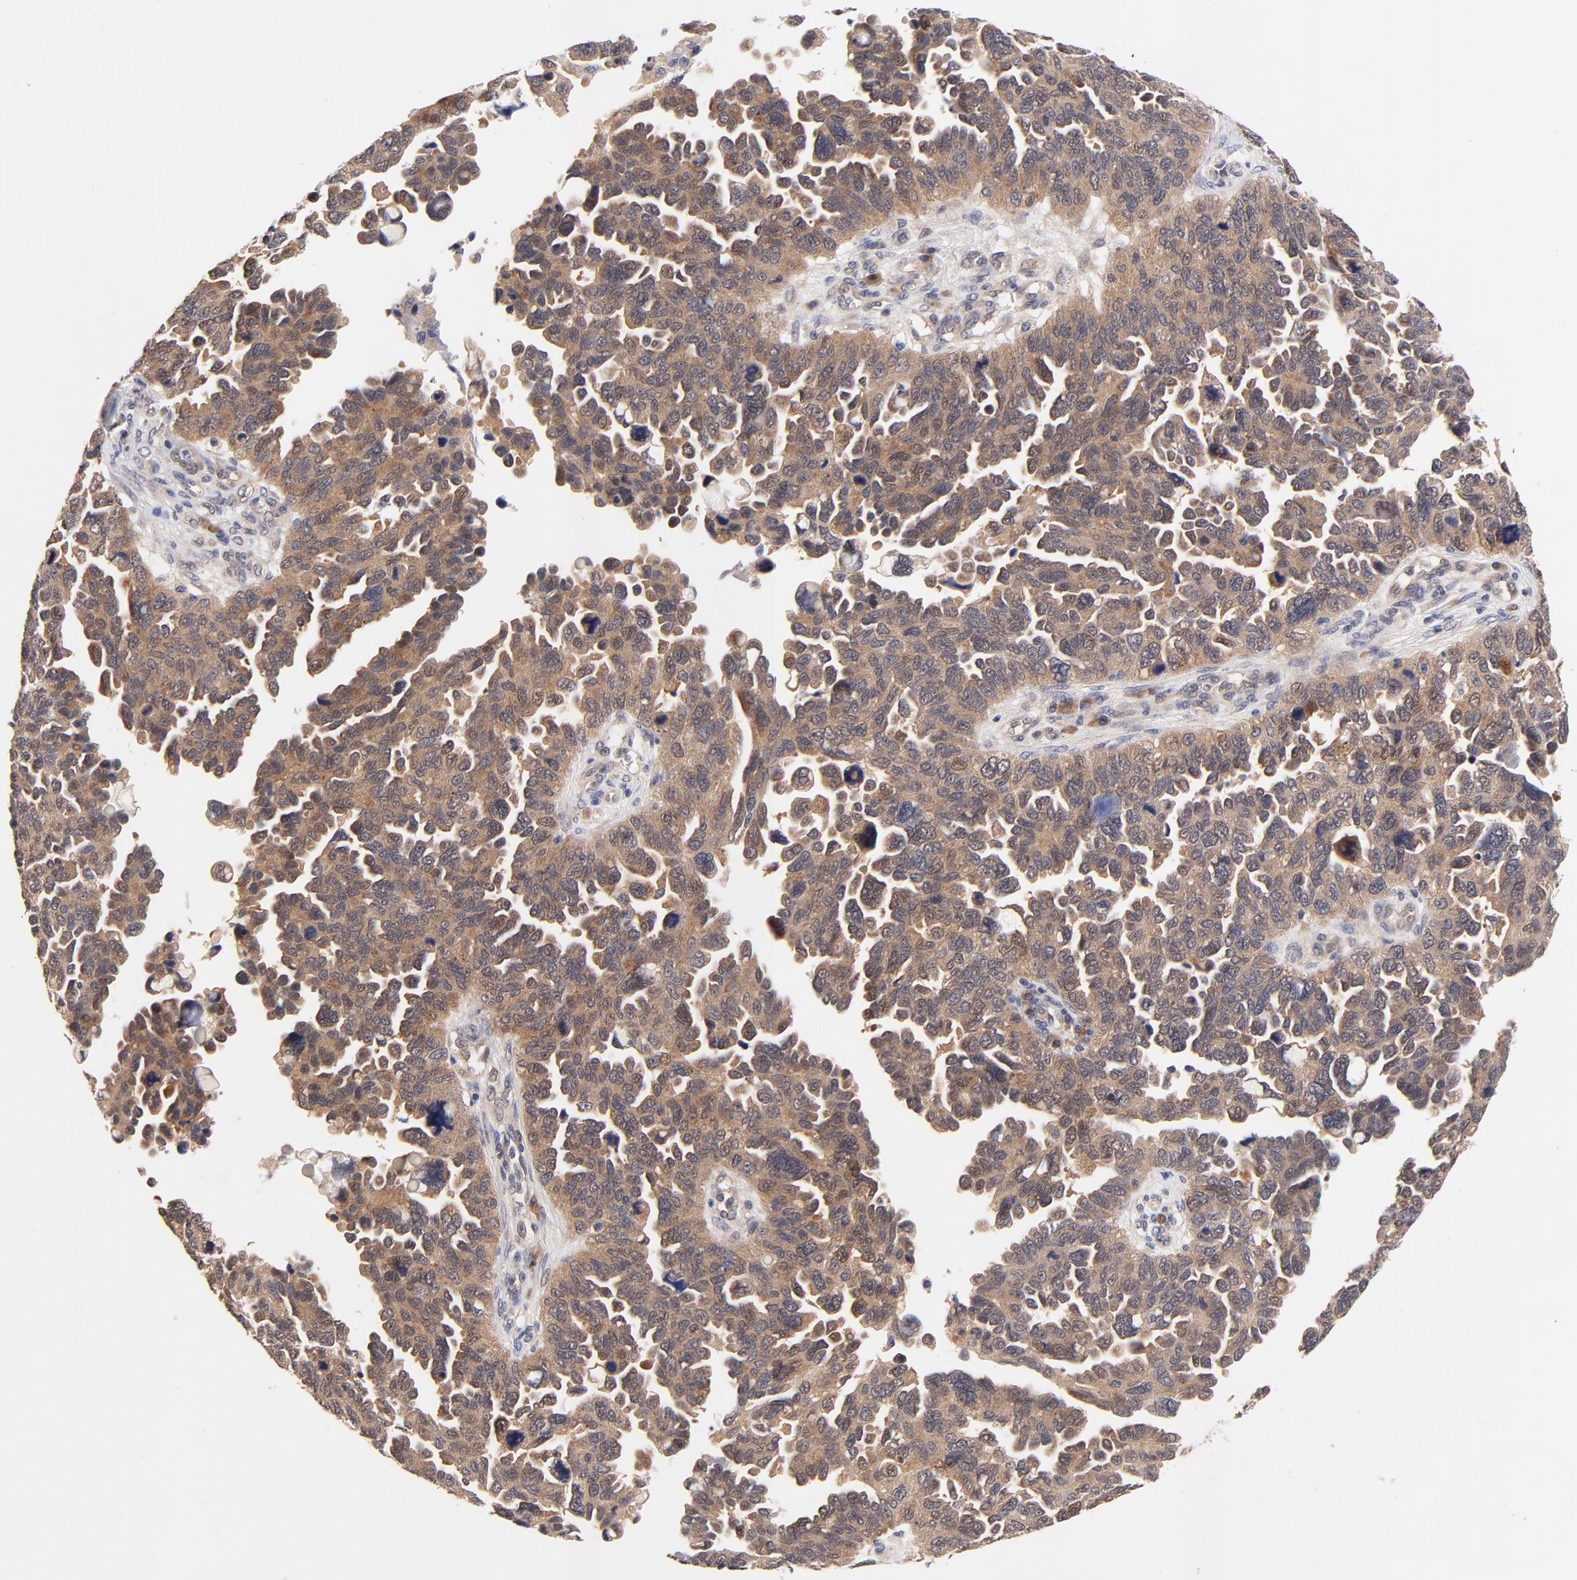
{"staining": {"intensity": "moderate", "quantity": ">75%", "location": "cytoplasmic/membranous,nuclear"}, "tissue": "ovarian cancer", "cell_type": "Tumor cells", "image_type": "cancer", "snomed": [{"axis": "morphology", "description": "Cystadenocarcinoma, serous, NOS"}, {"axis": "topography", "description": "Ovary"}], "caption": "Brown immunohistochemical staining in human ovarian cancer (serous cystadenocarcinoma) reveals moderate cytoplasmic/membranous and nuclear staining in about >75% of tumor cells.", "gene": "TXNL1", "patient": {"sex": "female", "age": 64}}